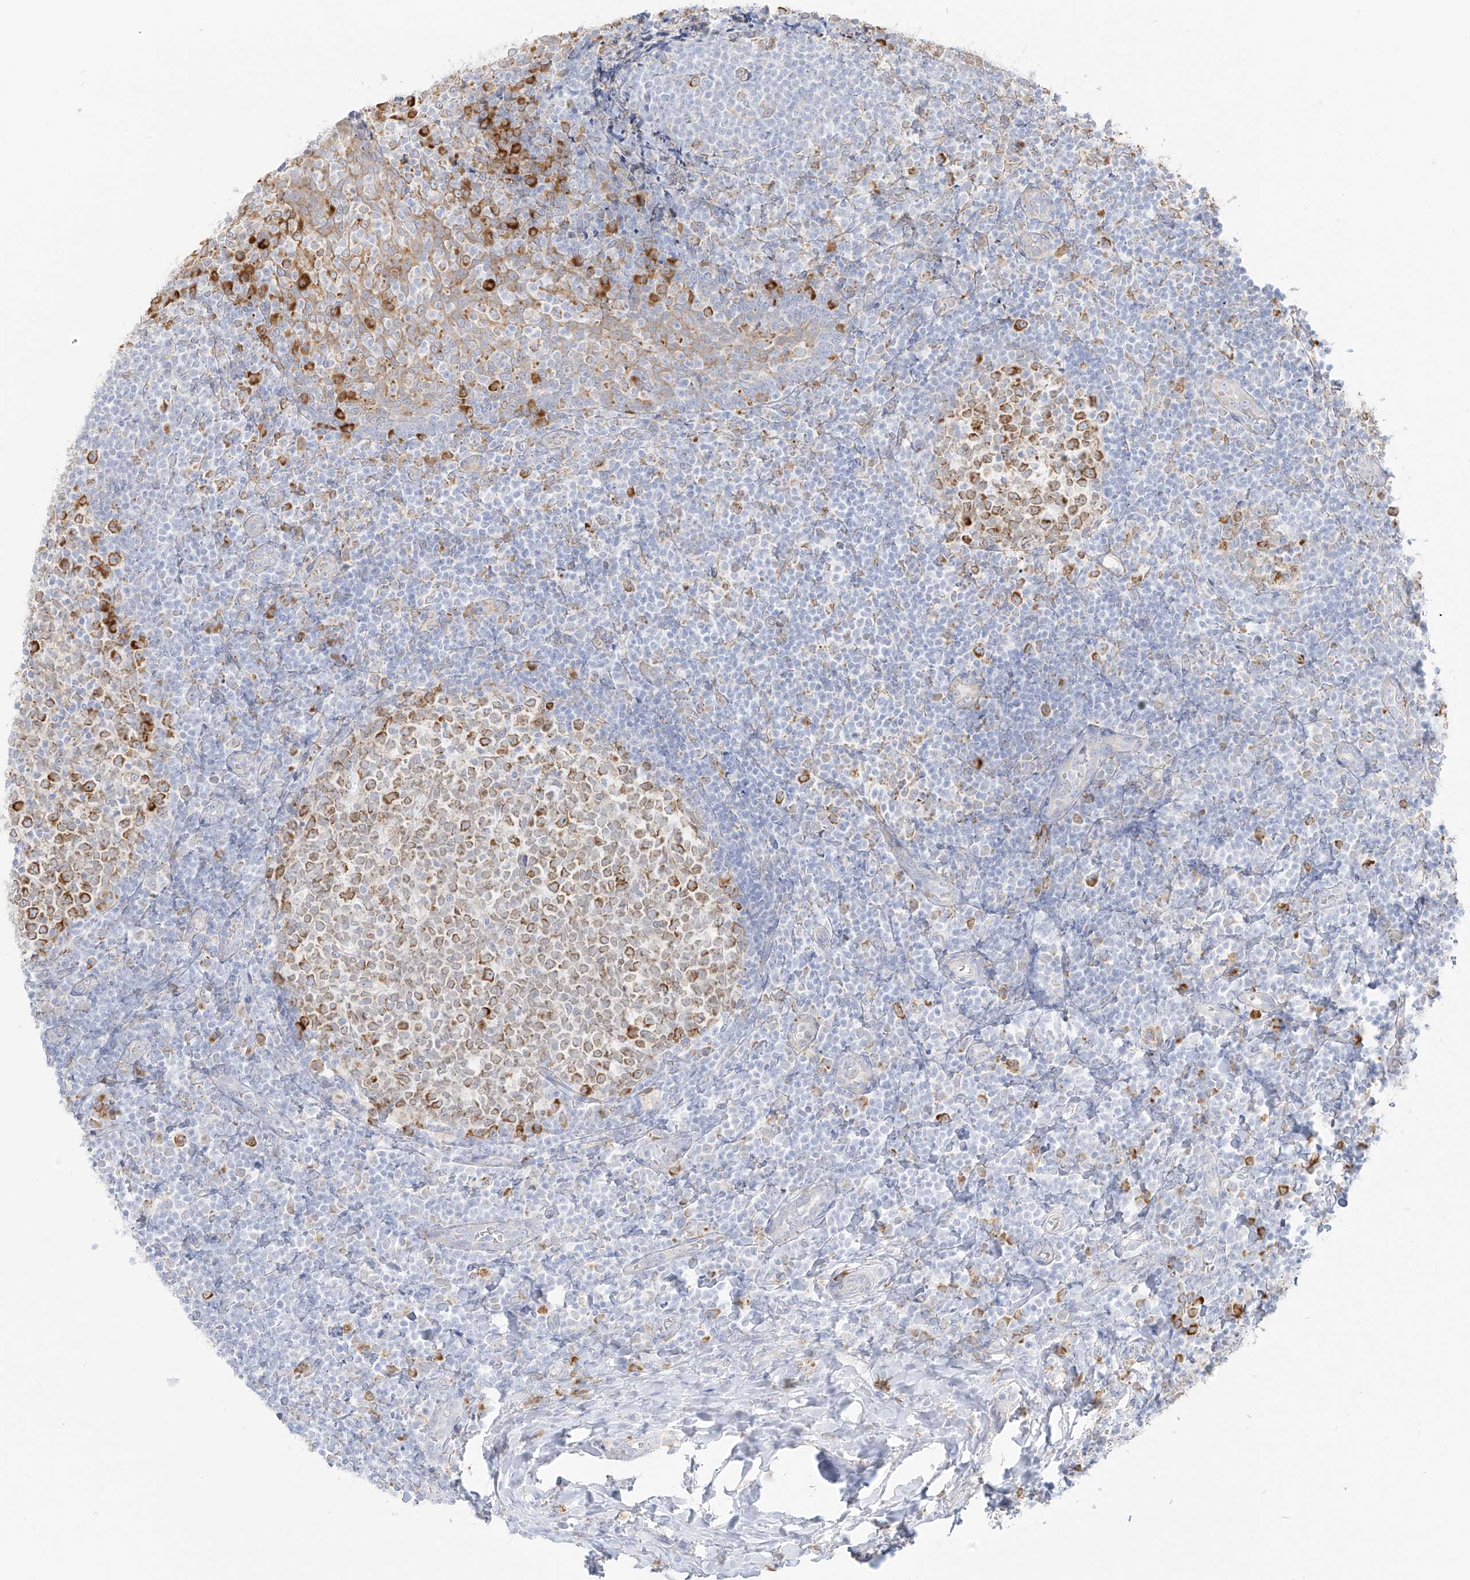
{"staining": {"intensity": "moderate", "quantity": "25%-75%", "location": "cytoplasmic/membranous"}, "tissue": "tonsil", "cell_type": "Germinal center cells", "image_type": "normal", "snomed": [{"axis": "morphology", "description": "Normal tissue, NOS"}, {"axis": "topography", "description": "Tonsil"}], "caption": "A photomicrograph showing moderate cytoplasmic/membranous expression in approximately 25%-75% of germinal center cells in benign tonsil, as visualized by brown immunohistochemical staining.", "gene": "LRRC59", "patient": {"sex": "female", "age": 19}}